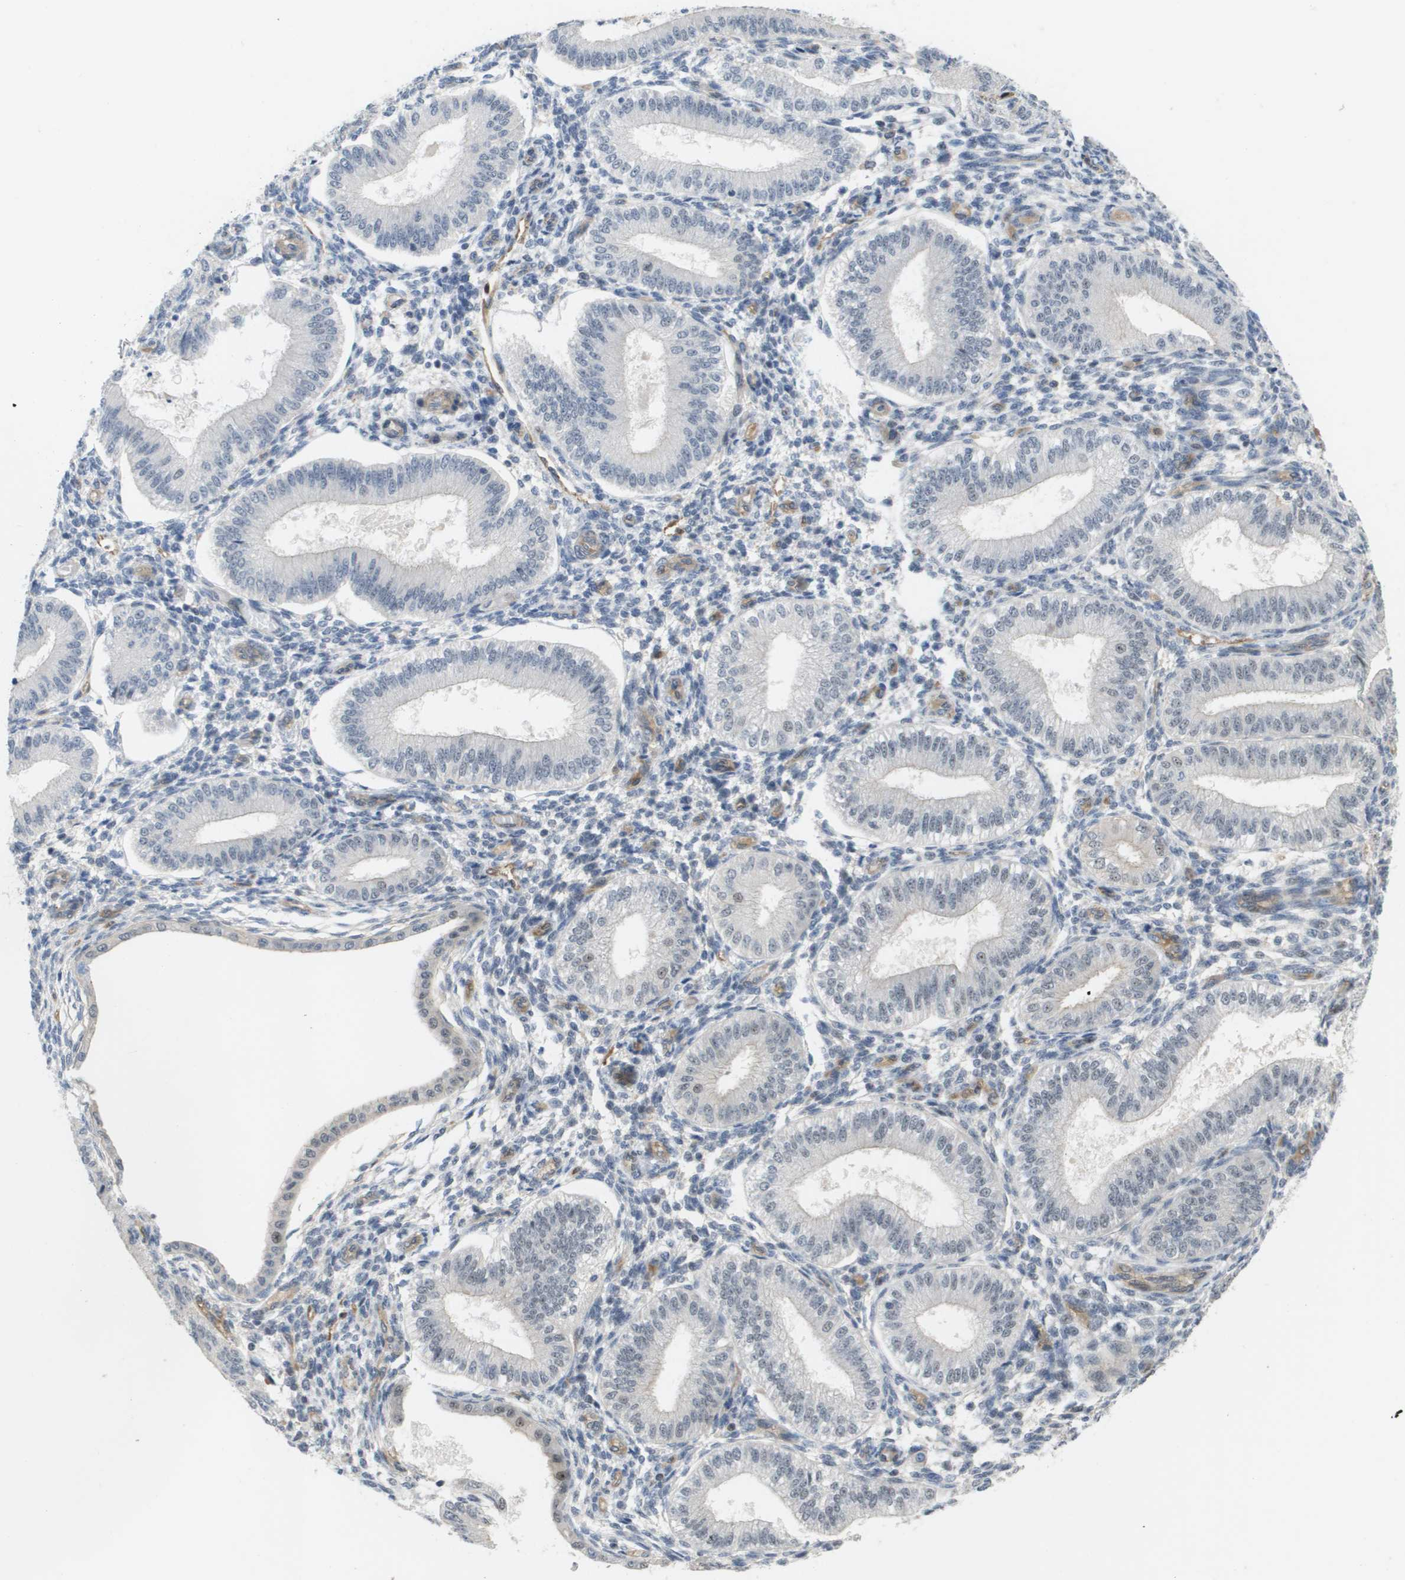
{"staining": {"intensity": "negative", "quantity": "none", "location": "none"}, "tissue": "endometrium", "cell_type": "Cells in endometrial stroma", "image_type": "normal", "snomed": [{"axis": "morphology", "description": "Normal tissue, NOS"}, {"axis": "topography", "description": "Endometrium"}], "caption": "Human endometrium stained for a protein using immunohistochemistry (IHC) reveals no expression in cells in endometrial stroma.", "gene": "RNF112", "patient": {"sex": "female", "age": 39}}